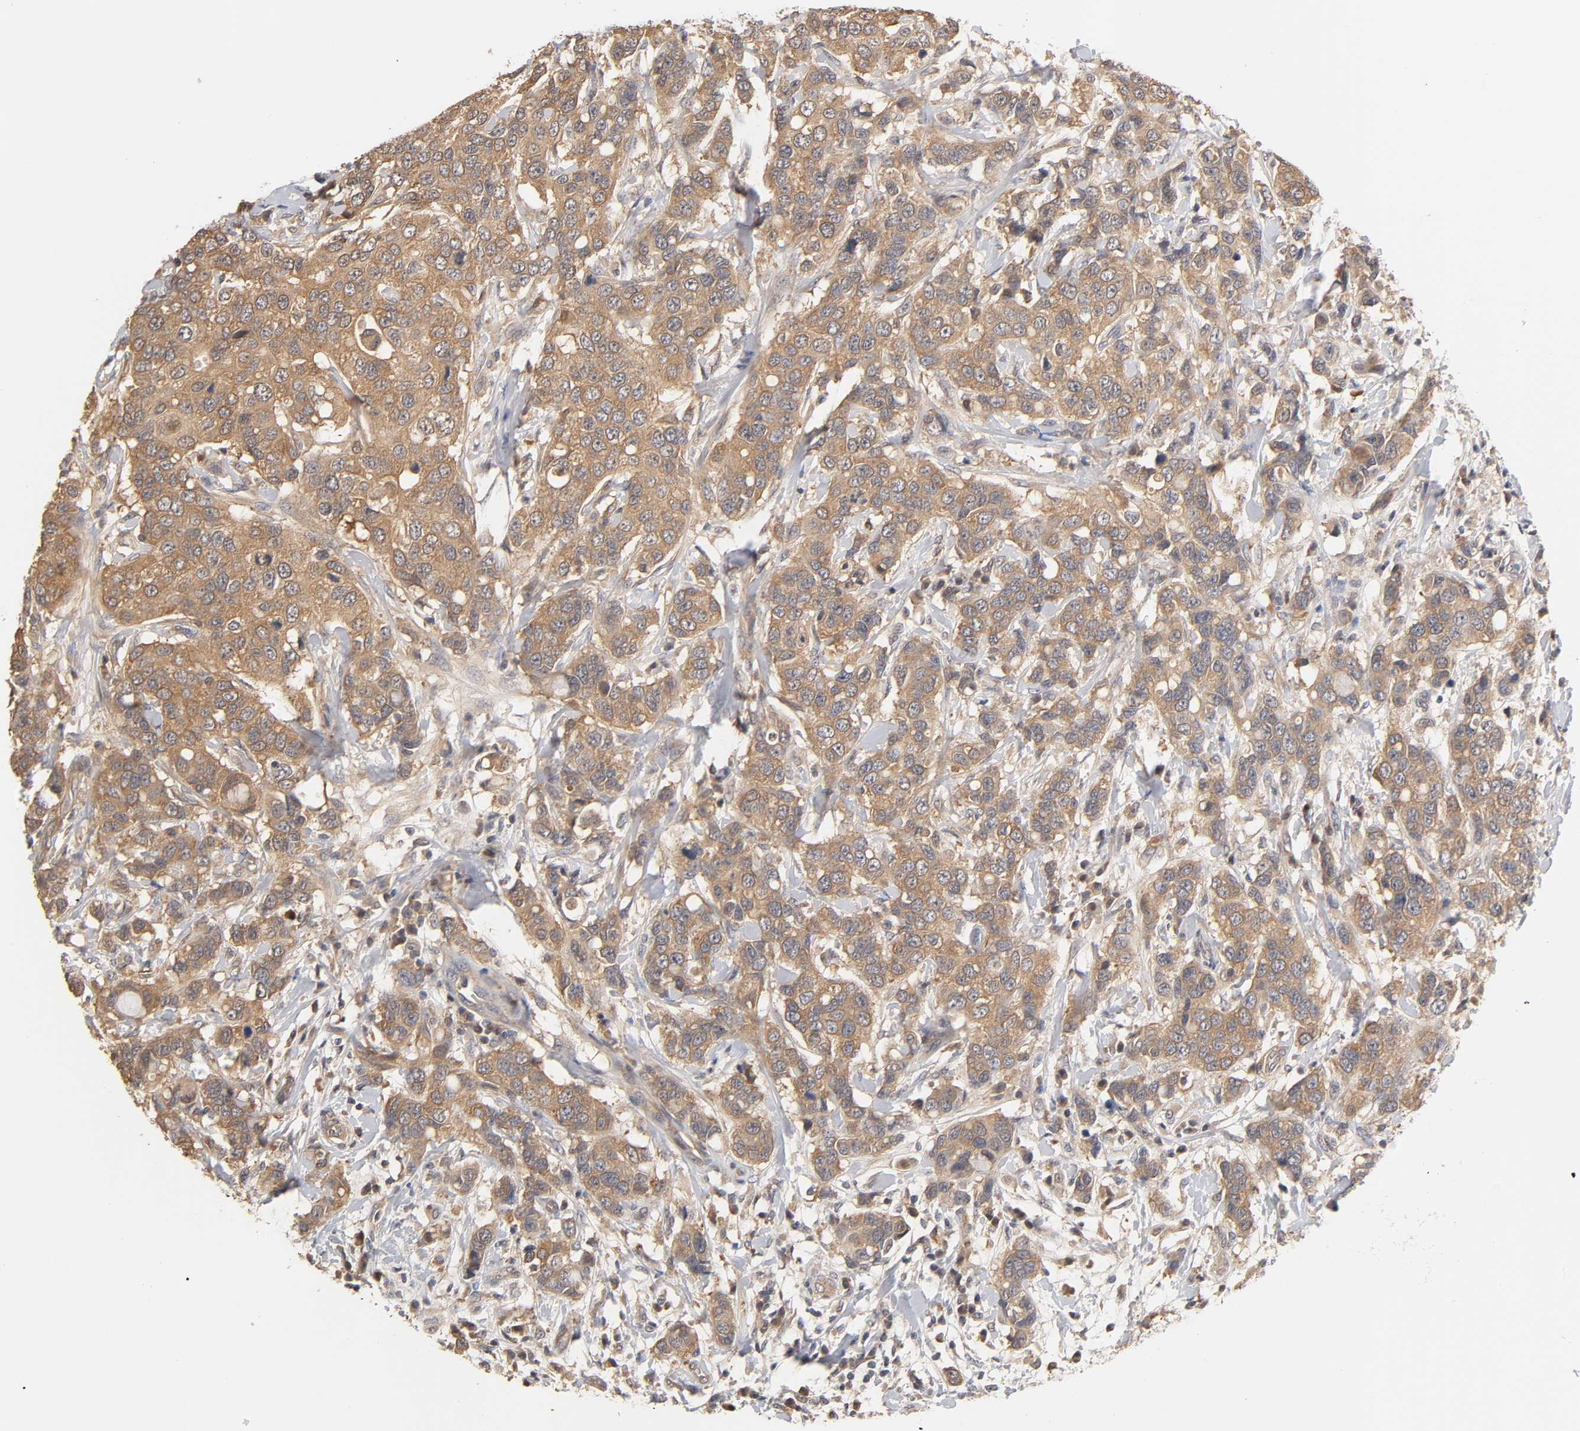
{"staining": {"intensity": "moderate", "quantity": ">75%", "location": "cytoplasmic/membranous"}, "tissue": "breast cancer", "cell_type": "Tumor cells", "image_type": "cancer", "snomed": [{"axis": "morphology", "description": "Duct carcinoma"}, {"axis": "topography", "description": "Breast"}], "caption": "Breast infiltrating ductal carcinoma stained for a protein (brown) displays moderate cytoplasmic/membranous positive expression in approximately >75% of tumor cells.", "gene": "PDE5A", "patient": {"sex": "female", "age": 27}}